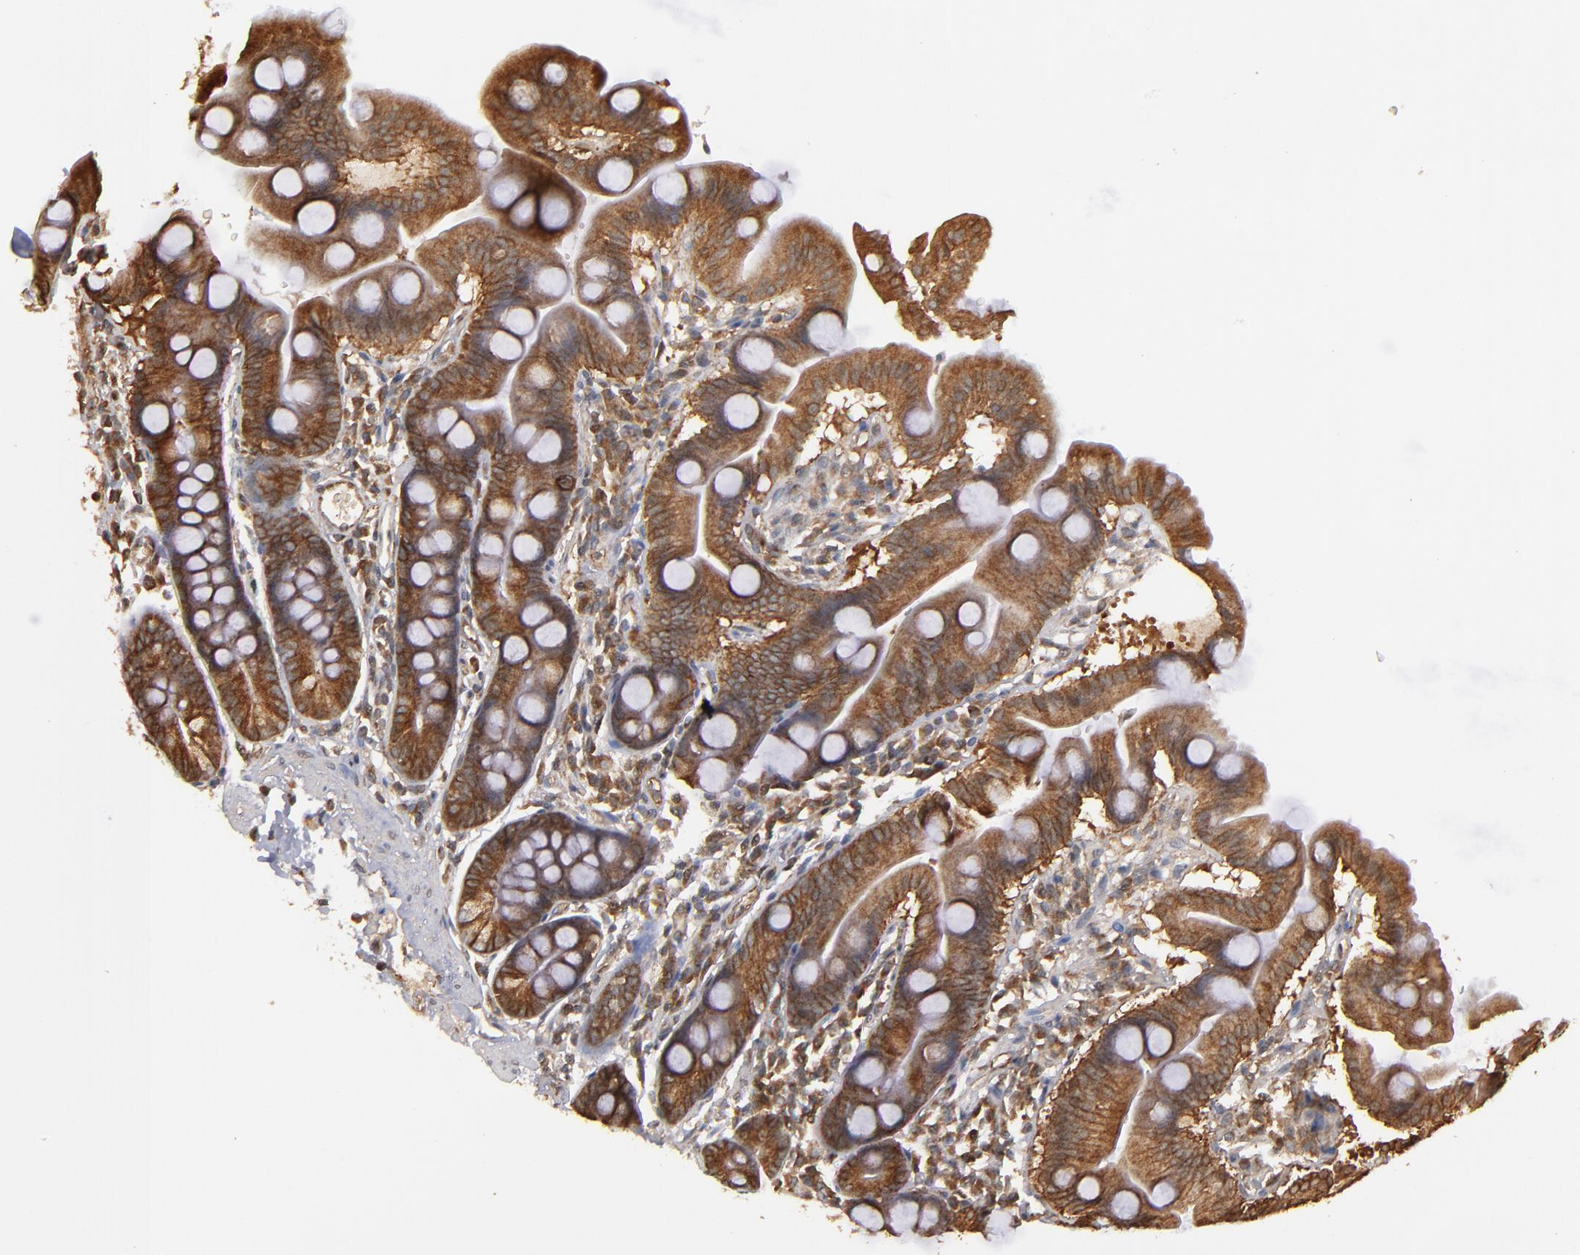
{"staining": {"intensity": "moderate", "quantity": ">75%", "location": "cytoplasmic/membranous"}, "tissue": "duodenum", "cell_type": "Glandular cells", "image_type": "normal", "snomed": [{"axis": "morphology", "description": "Normal tissue, NOS"}, {"axis": "topography", "description": "Duodenum"}], "caption": "Immunohistochemical staining of unremarkable duodenum demonstrates moderate cytoplasmic/membranous protein positivity in approximately >75% of glandular cells.", "gene": "BDKRB1", "patient": {"sex": "male", "age": 50}}